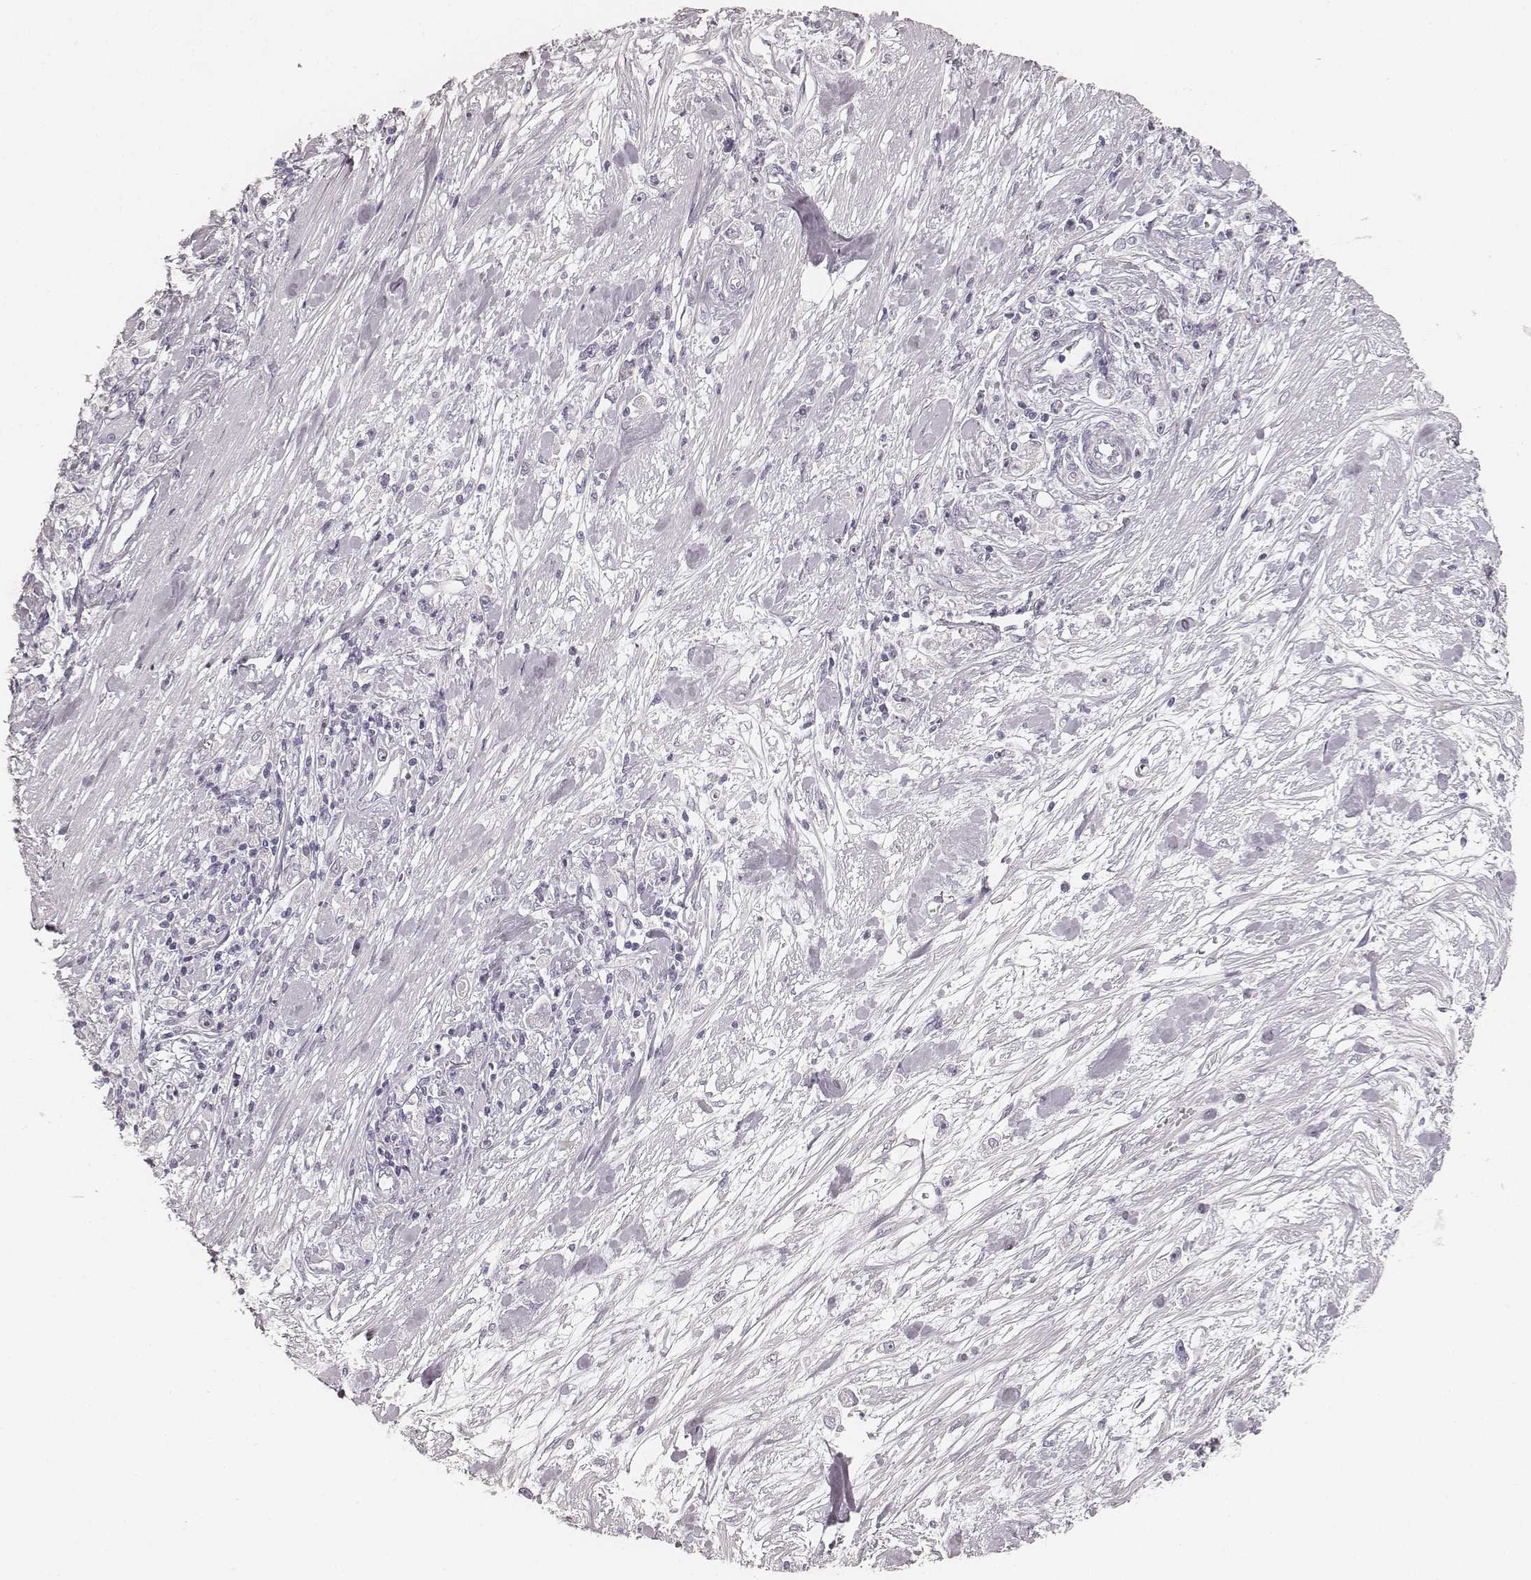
{"staining": {"intensity": "negative", "quantity": "none", "location": "none"}, "tissue": "stomach cancer", "cell_type": "Tumor cells", "image_type": "cancer", "snomed": [{"axis": "morphology", "description": "Adenocarcinoma, NOS"}, {"axis": "topography", "description": "Stomach"}], "caption": "This is an IHC image of stomach cancer. There is no positivity in tumor cells.", "gene": "HNF4G", "patient": {"sex": "female", "age": 59}}